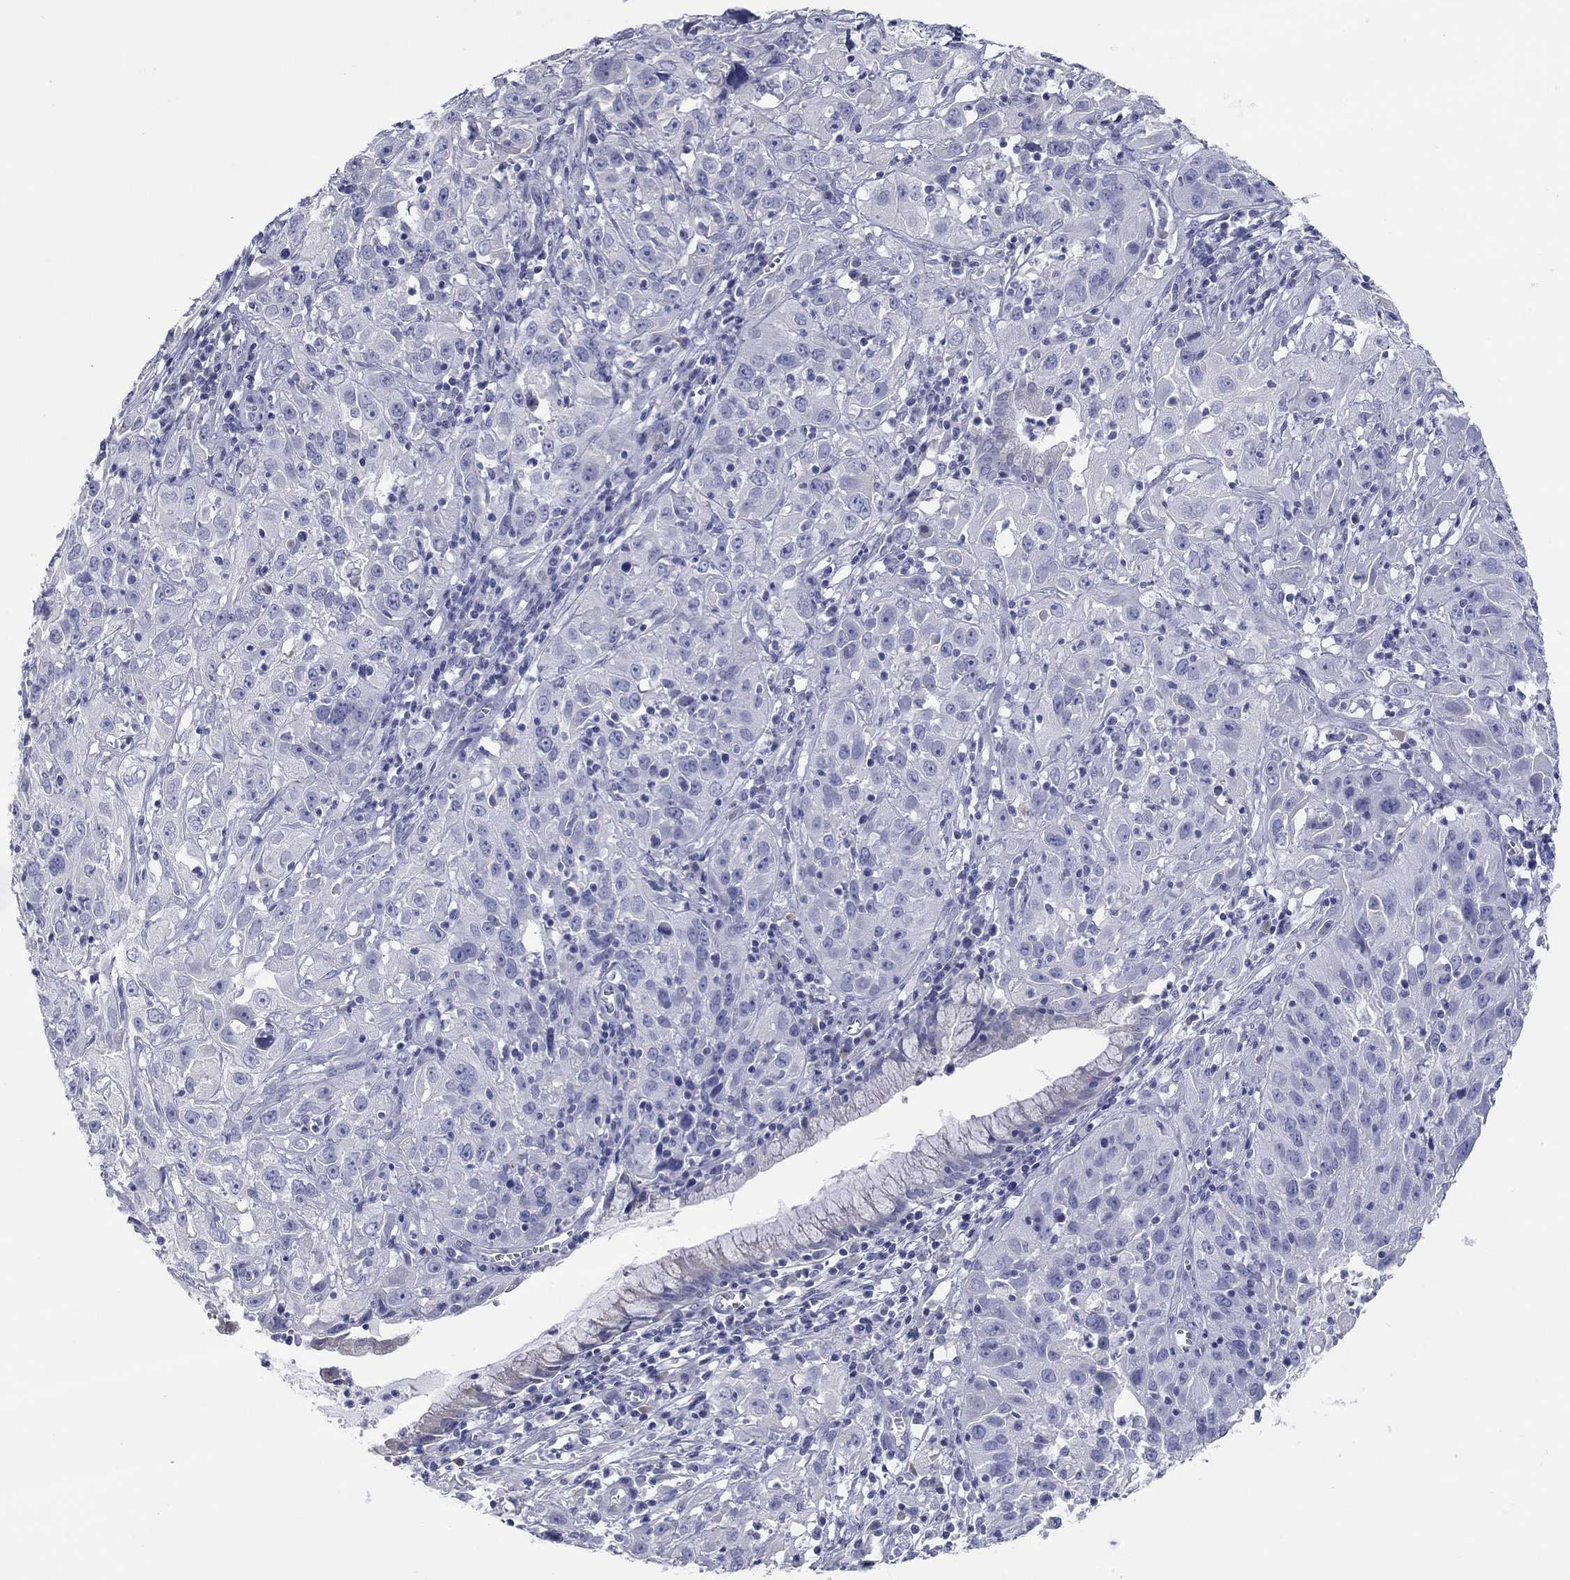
{"staining": {"intensity": "negative", "quantity": "none", "location": "none"}, "tissue": "cervical cancer", "cell_type": "Tumor cells", "image_type": "cancer", "snomed": [{"axis": "morphology", "description": "Squamous cell carcinoma, NOS"}, {"axis": "topography", "description": "Cervix"}], "caption": "DAB (3,3'-diaminobenzidine) immunohistochemical staining of cervical squamous cell carcinoma reveals no significant staining in tumor cells.", "gene": "LRRC4C", "patient": {"sex": "female", "age": 32}}